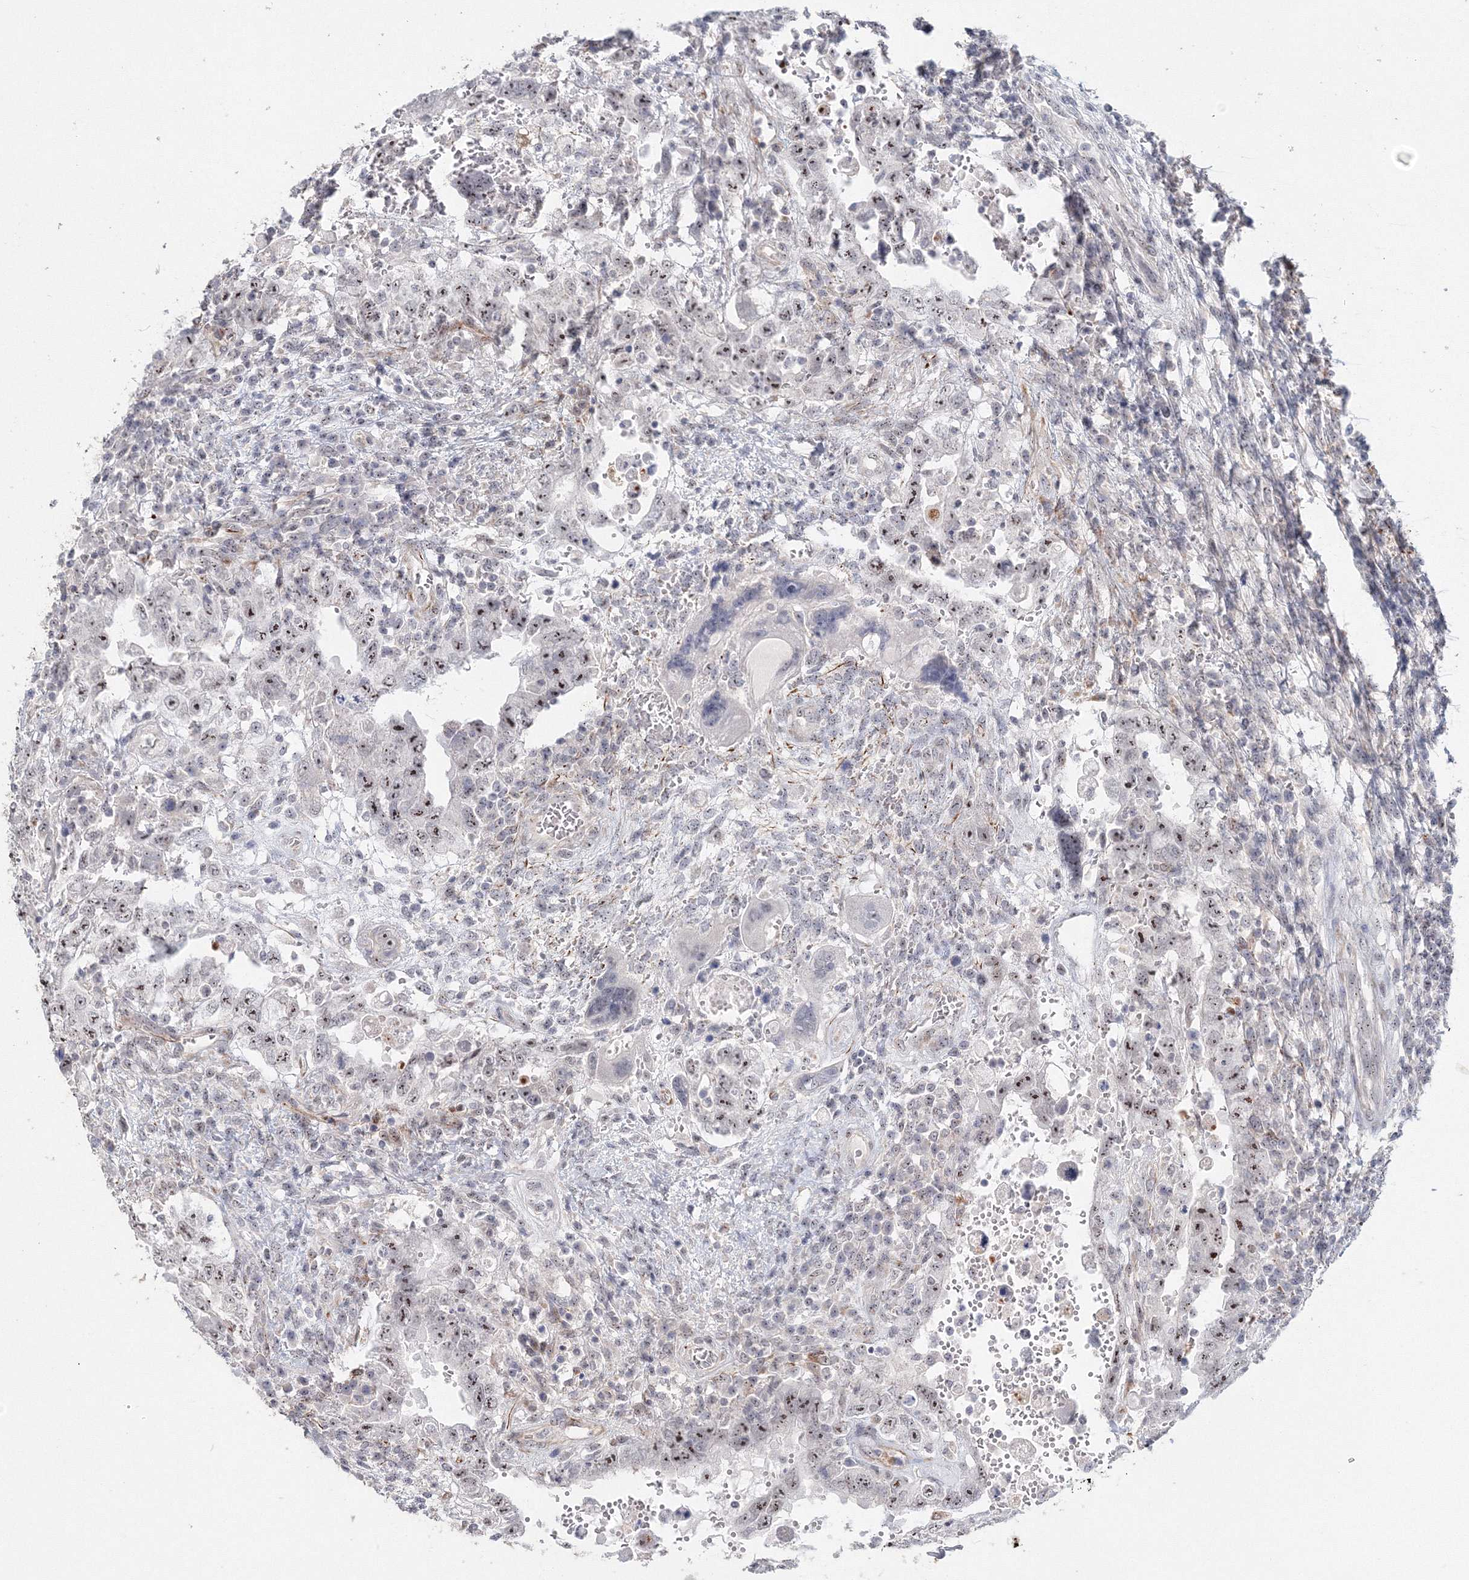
{"staining": {"intensity": "moderate", "quantity": ">75%", "location": "nuclear"}, "tissue": "testis cancer", "cell_type": "Tumor cells", "image_type": "cancer", "snomed": [{"axis": "morphology", "description": "Carcinoma, Embryonal, NOS"}, {"axis": "topography", "description": "Testis"}], "caption": "Tumor cells show medium levels of moderate nuclear expression in approximately >75% of cells in human testis cancer.", "gene": "SIRT7", "patient": {"sex": "male", "age": 26}}